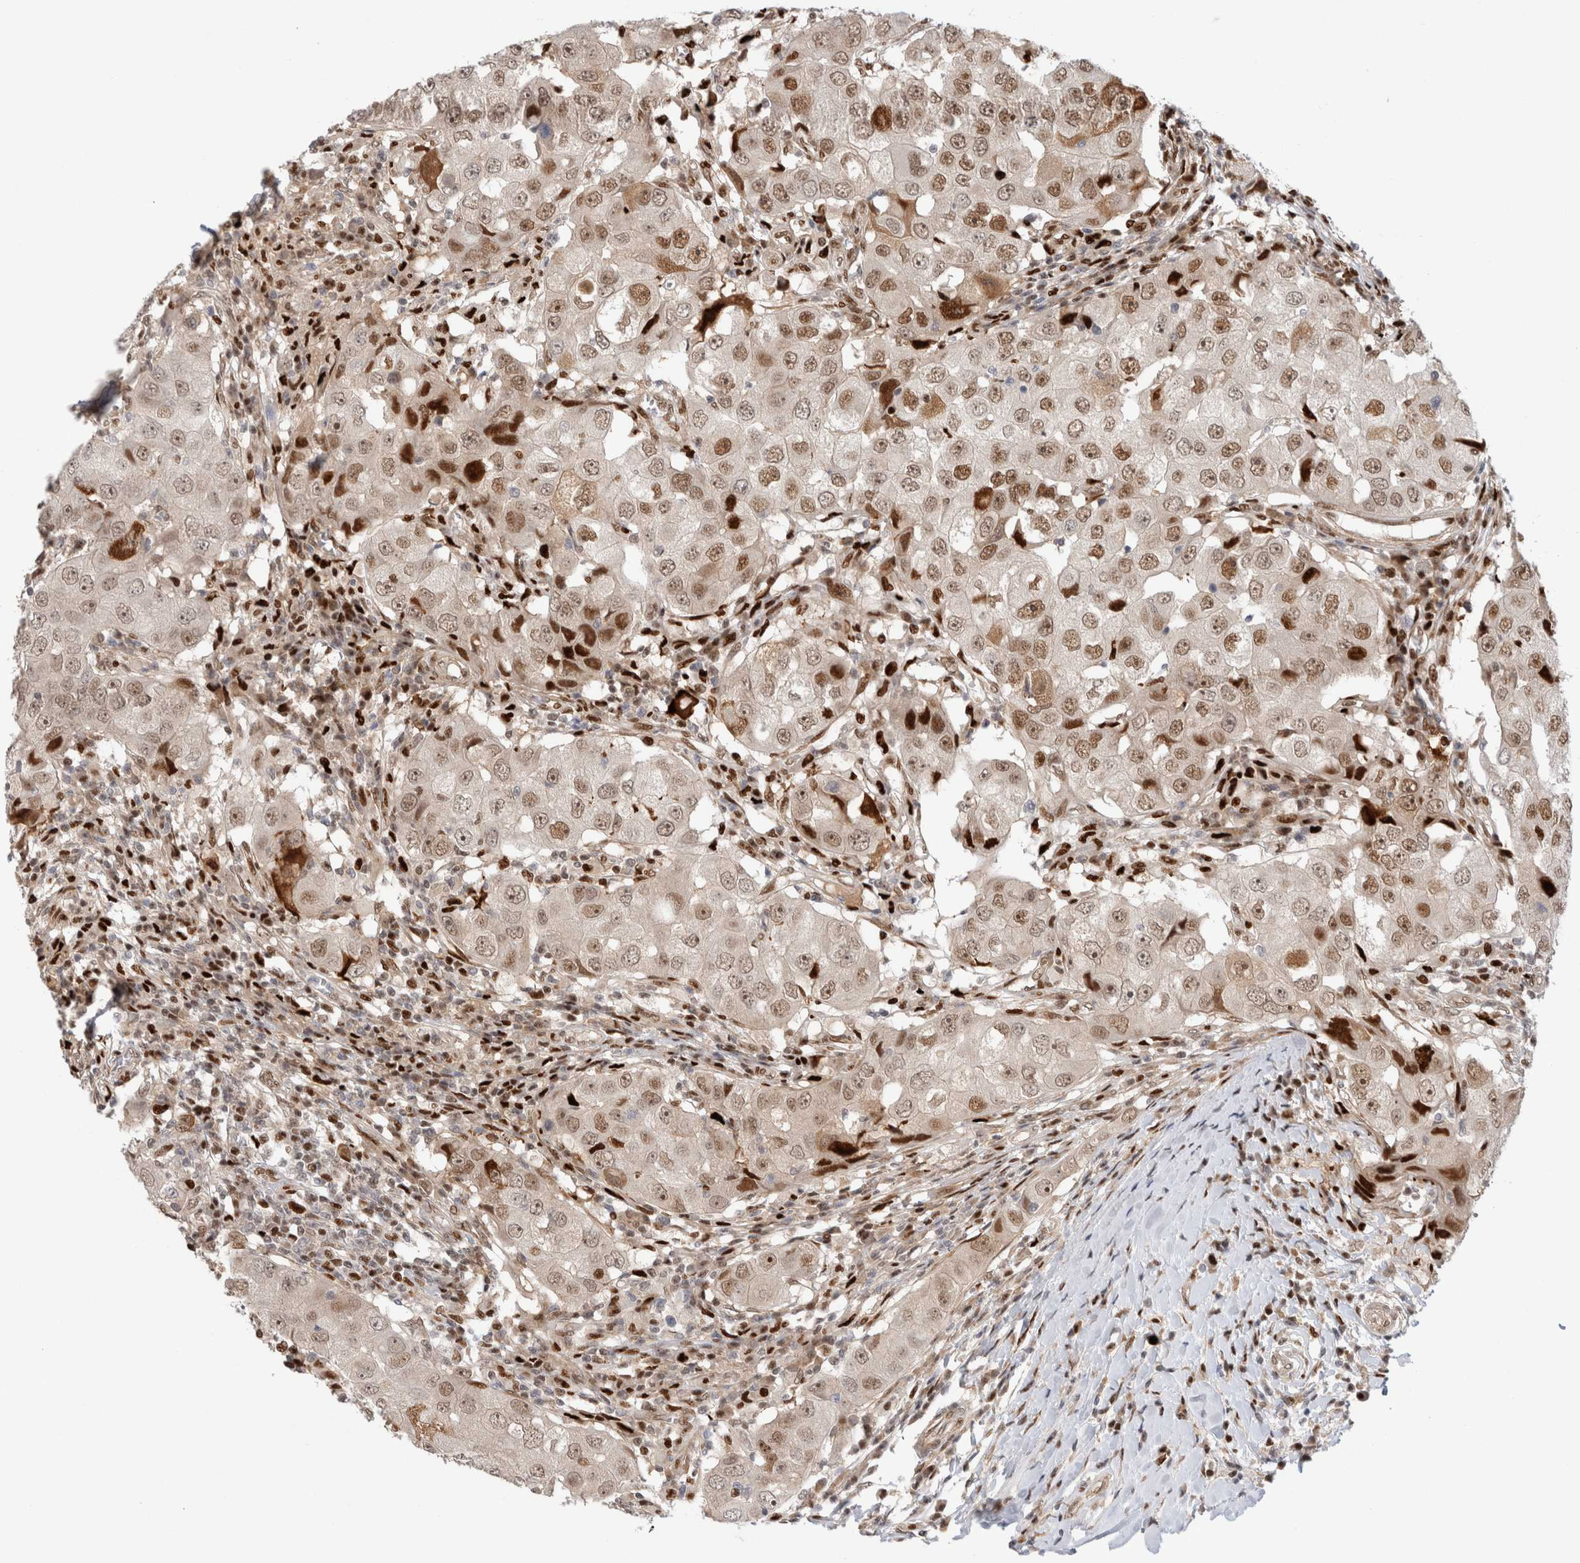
{"staining": {"intensity": "moderate", "quantity": ">75%", "location": "nuclear"}, "tissue": "breast cancer", "cell_type": "Tumor cells", "image_type": "cancer", "snomed": [{"axis": "morphology", "description": "Duct carcinoma"}, {"axis": "topography", "description": "Breast"}], "caption": "The photomicrograph reveals staining of breast invasive ductal carcinoma, revealing moderate nuclear protein expression (brown color) within tumor cells.", "gene": "TCF4", "patient": {"sex": "female", "age": 27}}